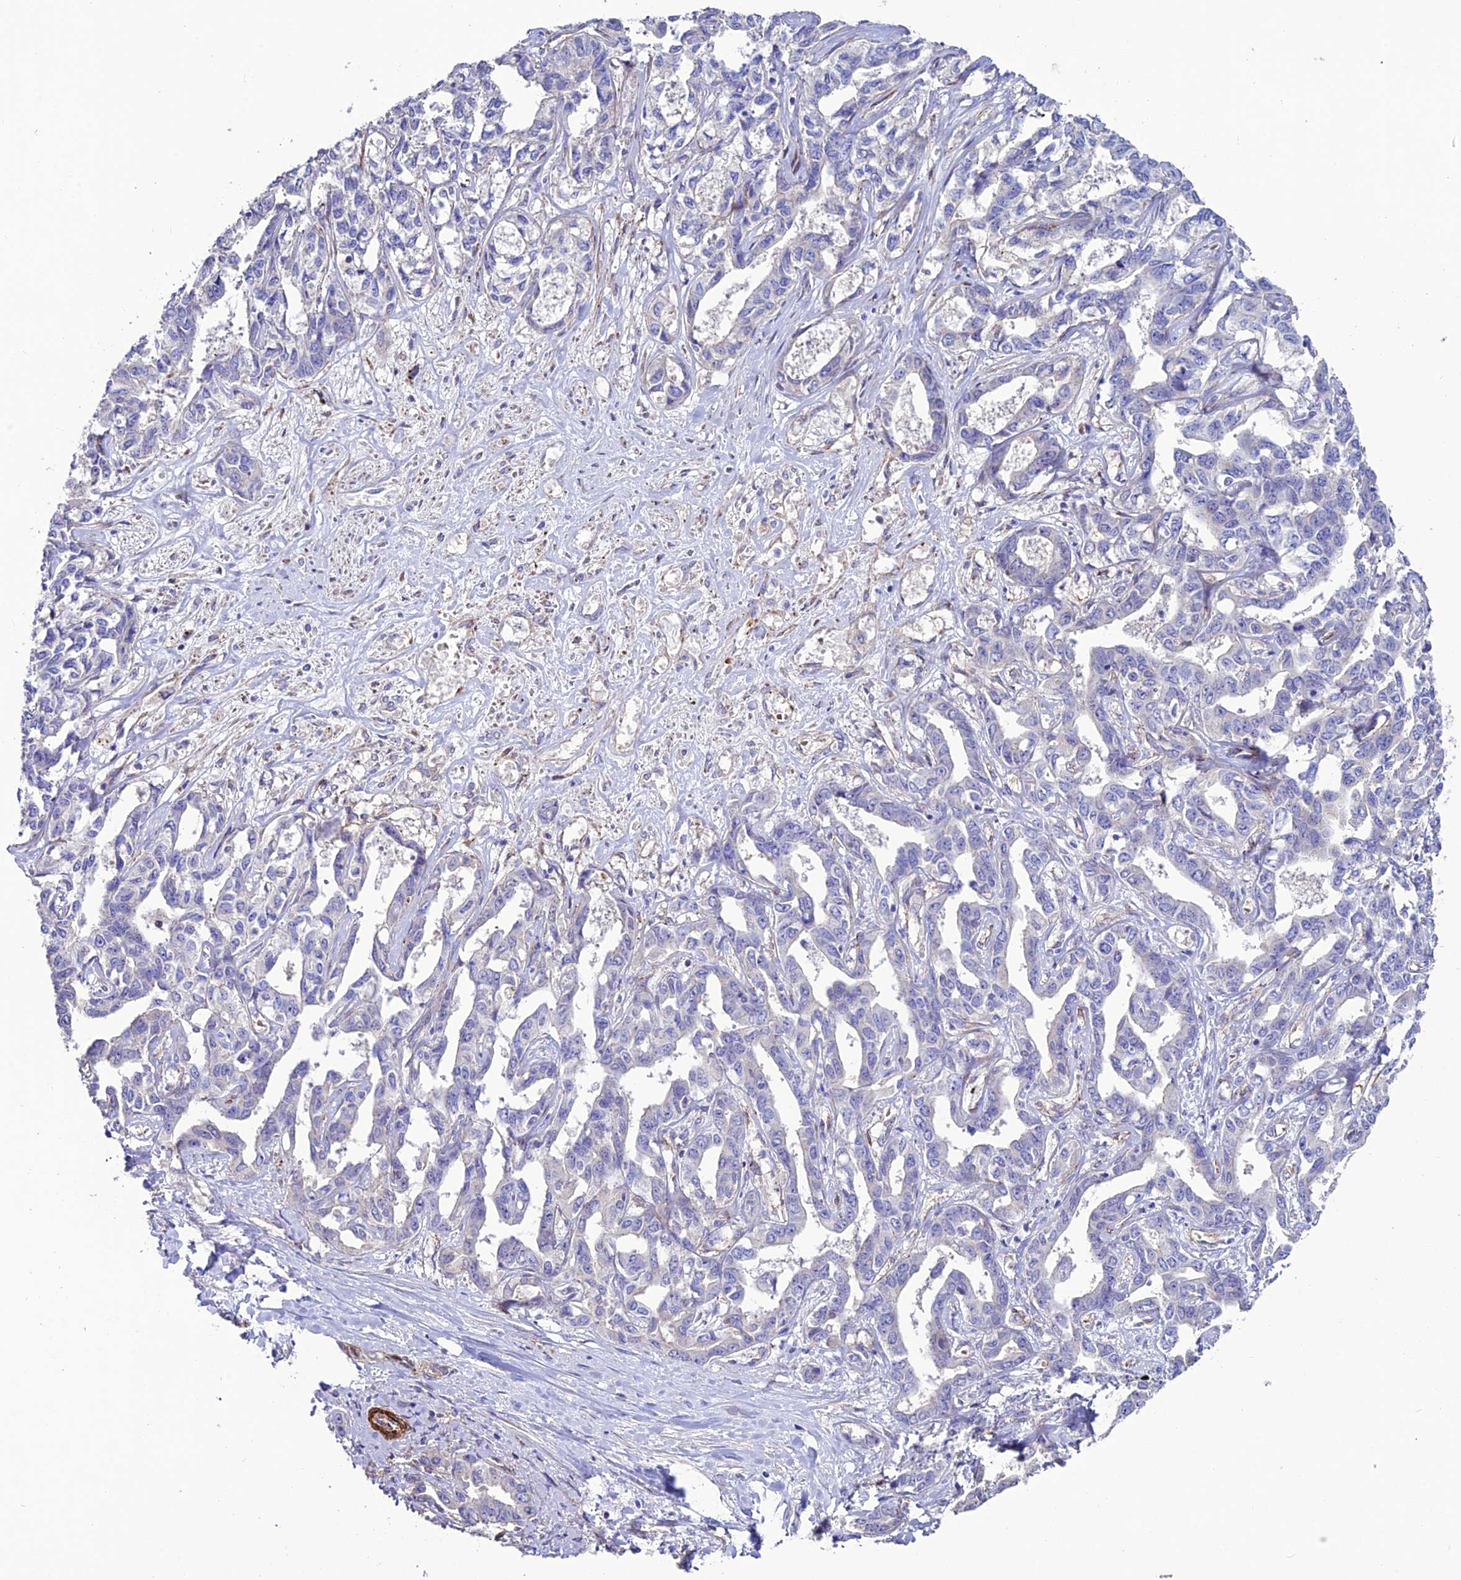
{"staining": {"intensity": "negative", "quantity": "none", "location": "none"}, "tissue": "liver cancer", "cell_type": "Tumor cells", "image_type": "cancer", "snomed": [{"axis": "morphology", "description": "Cholangiocarcinoma"}, {"axis": "topography", "description": "Liver"}], "caption": "Immunohistochemistry micrograph of human liver cholangiocarcinoma stained for a protein (brown), which reveals no staining in tumor cells.", "gene": "REX1BD", "patient": {"sex": "male", "age": 59}}